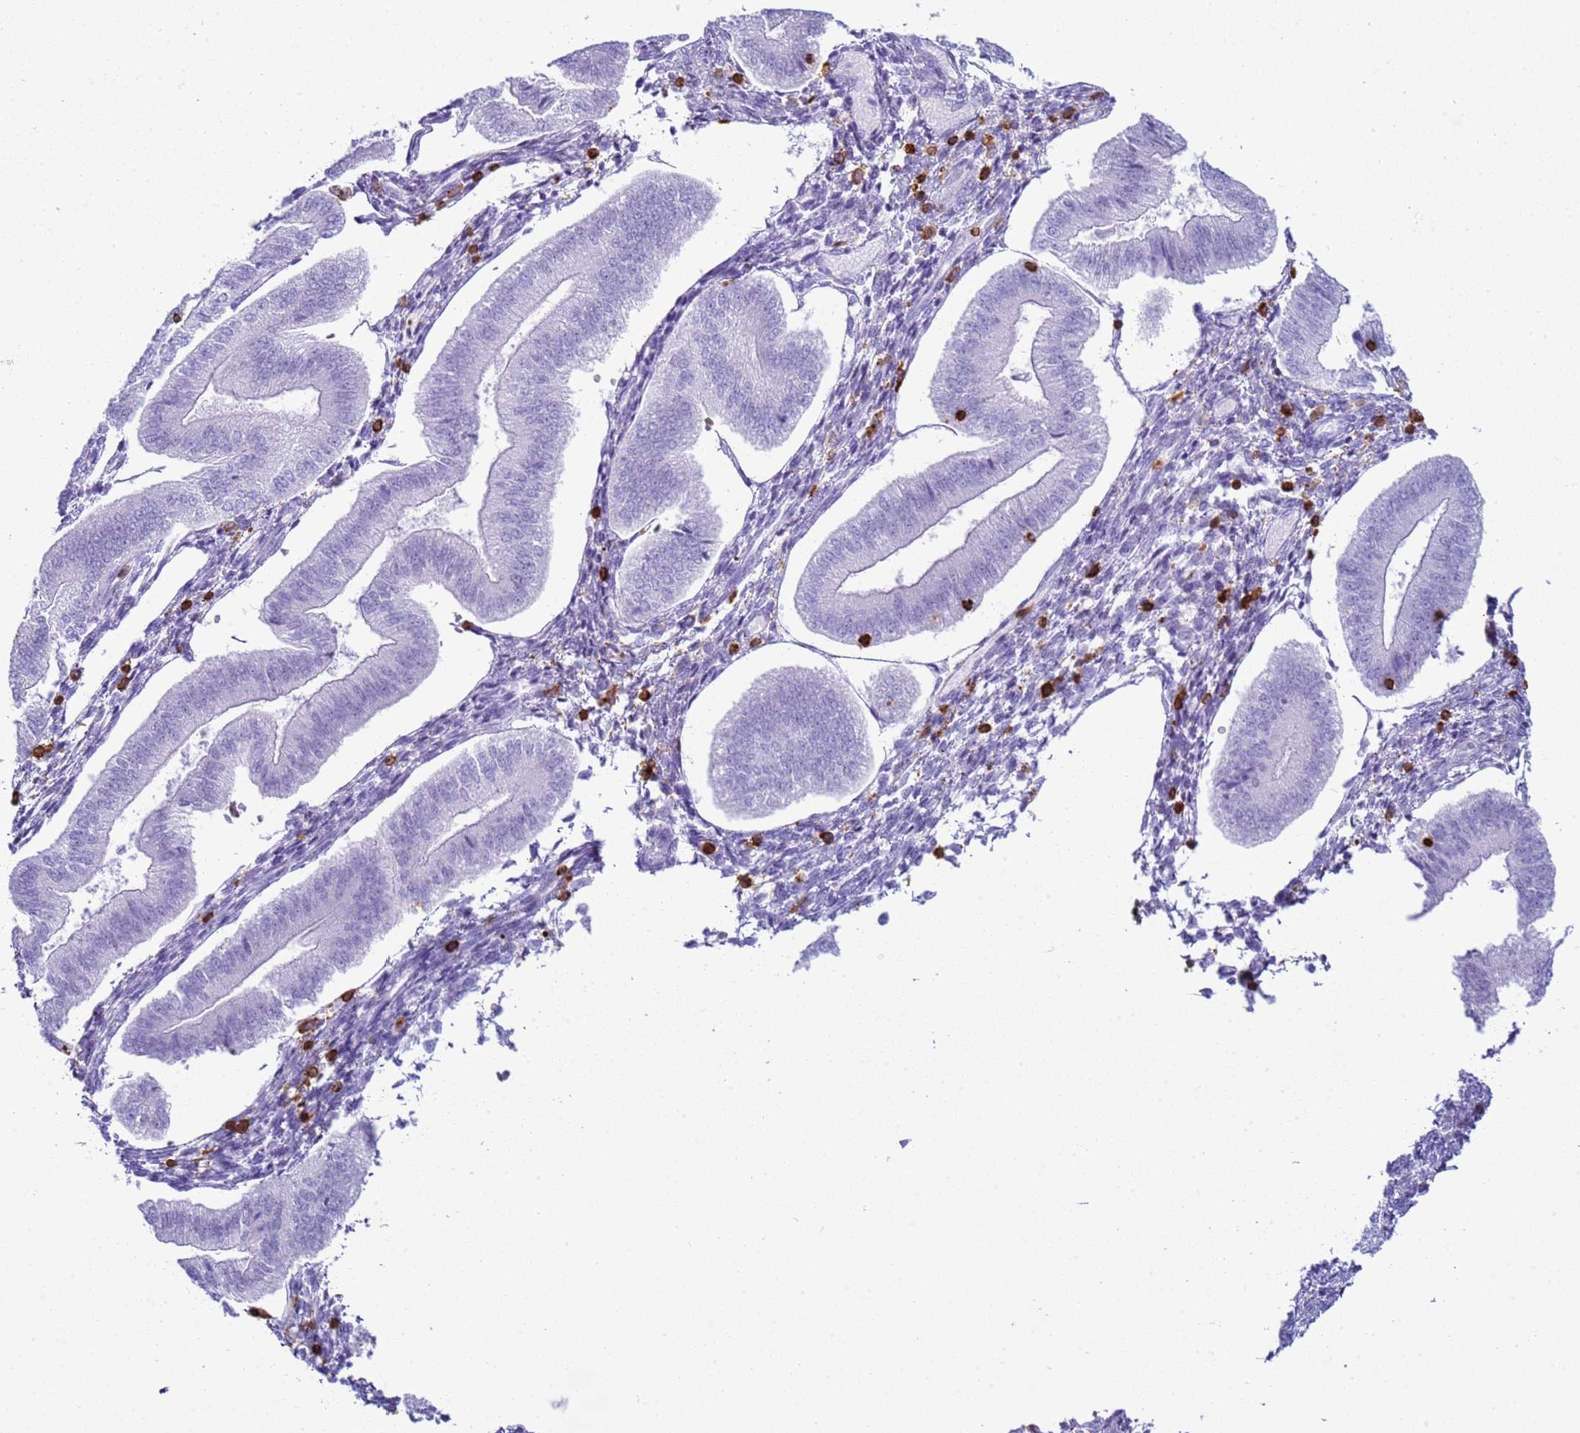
{"staining": {"intensity": "negative", "quantity": "none", "location": "none"}, "tissue": "endometrium", "cell_type": "Cells in endometrial stroma", "image_type": "normal", "snomed": [{"axis": "morphology", "description": "Normal tissue, NOS"}, {"axis": "topography", "description": "Endometrium"}], "caption": "IHC of benign human endometrium exhibits no positivity in cells in endometrial stroma. The staining was performed using DAB to visualize the protein expression in brown, while the nuclei were stained in blue with hematoxylin (Magnification: 20x).", "gene": "IRF5", "patient": {"sex": "female", "age": 34}}